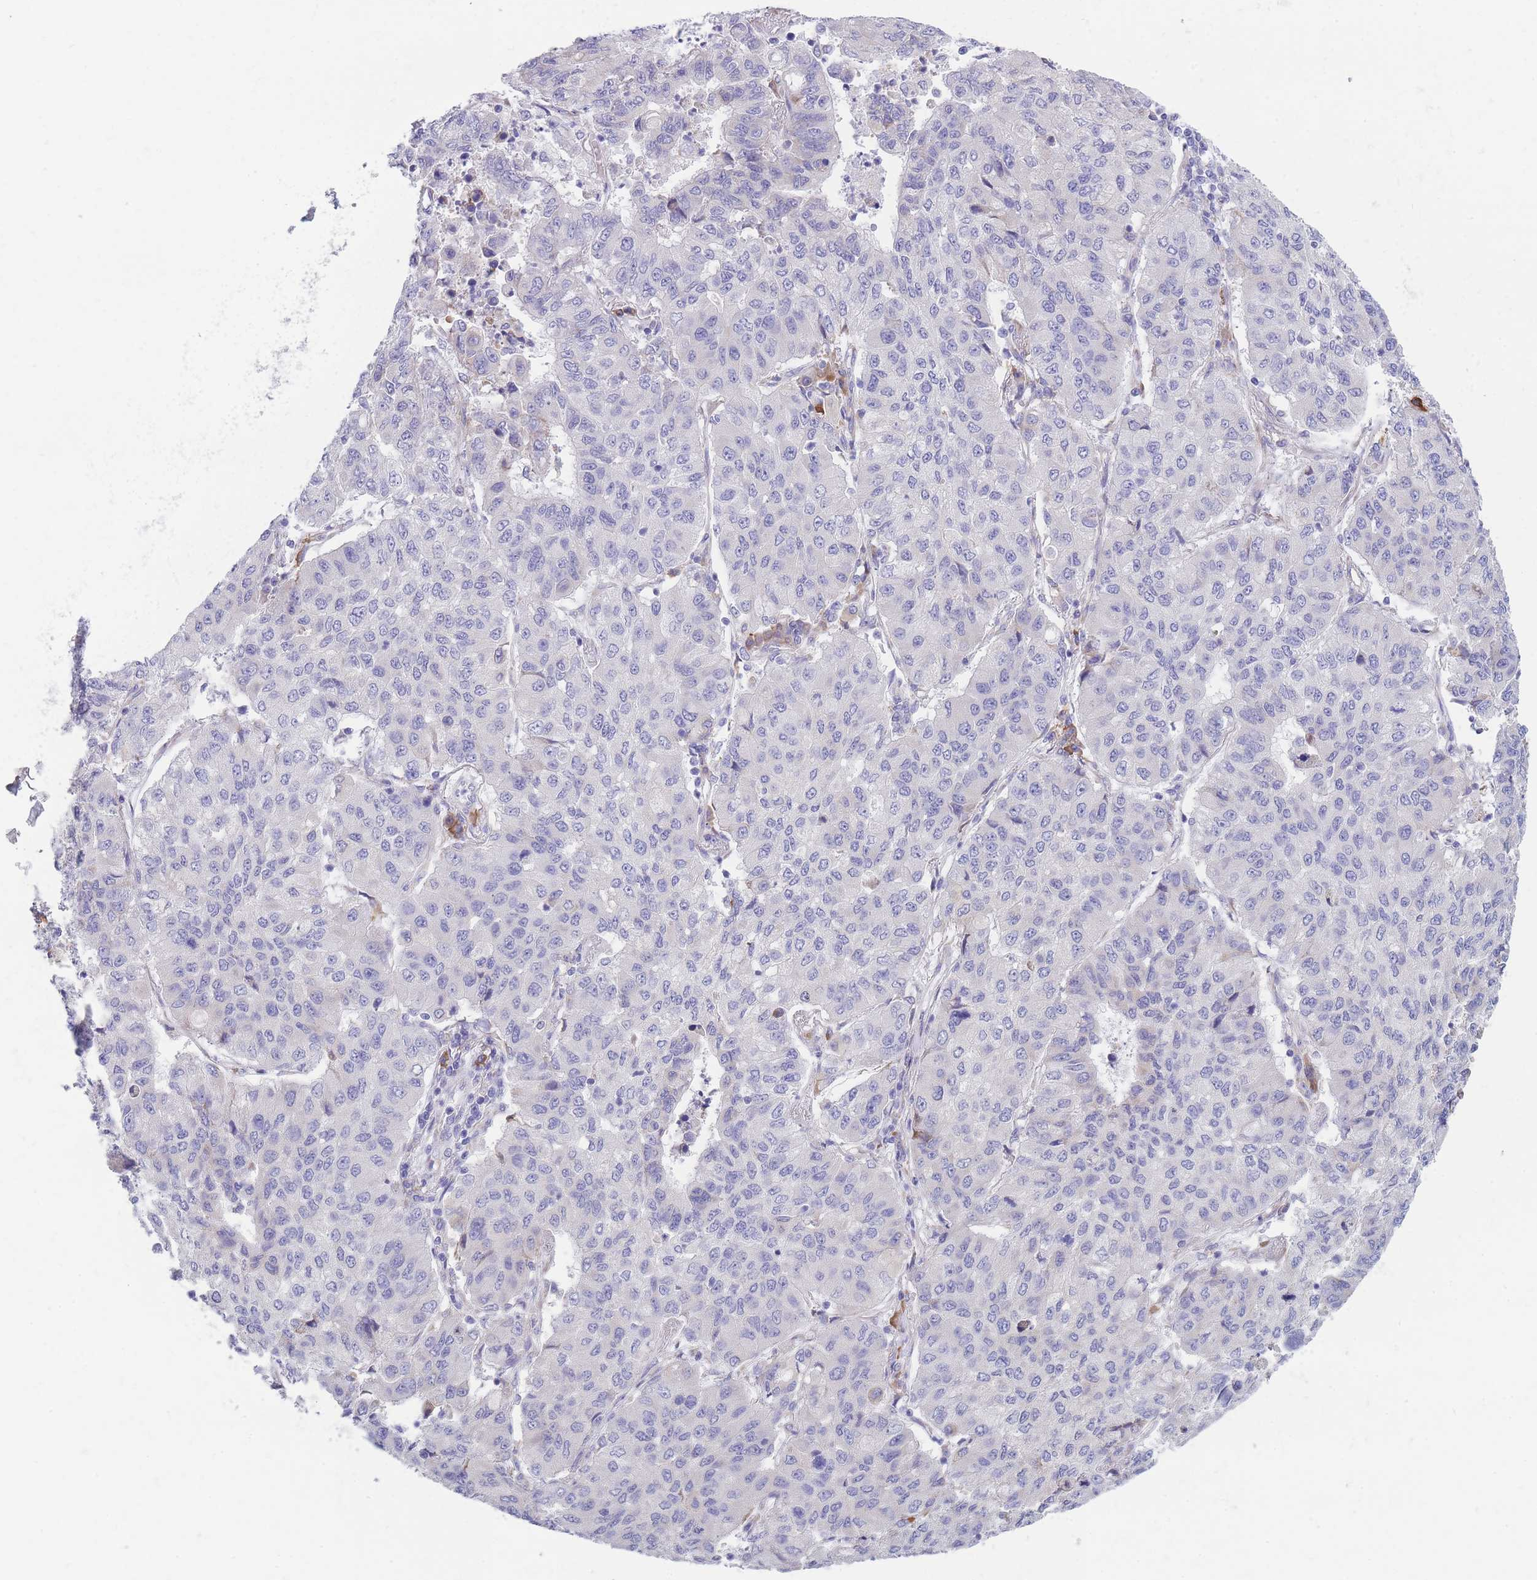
{"staining": {"intensity": "negative", "quantity": "none", "location": "none"}, "tissue": "lung cancer", "cell_type": "Tumor cells", "image_type": "cancer", "snomed": [{"axis": "morphology", "description": "Squamous cell carcinoma, NOS"}, {"axis": "topography", "description": "Lung"}], "caption": "DAB immunohistochemical staining of human lung cancer displays no significant expression in tumor cells.", "gene": "XKR8", "patient": {"sex": "male", "age": 74}}